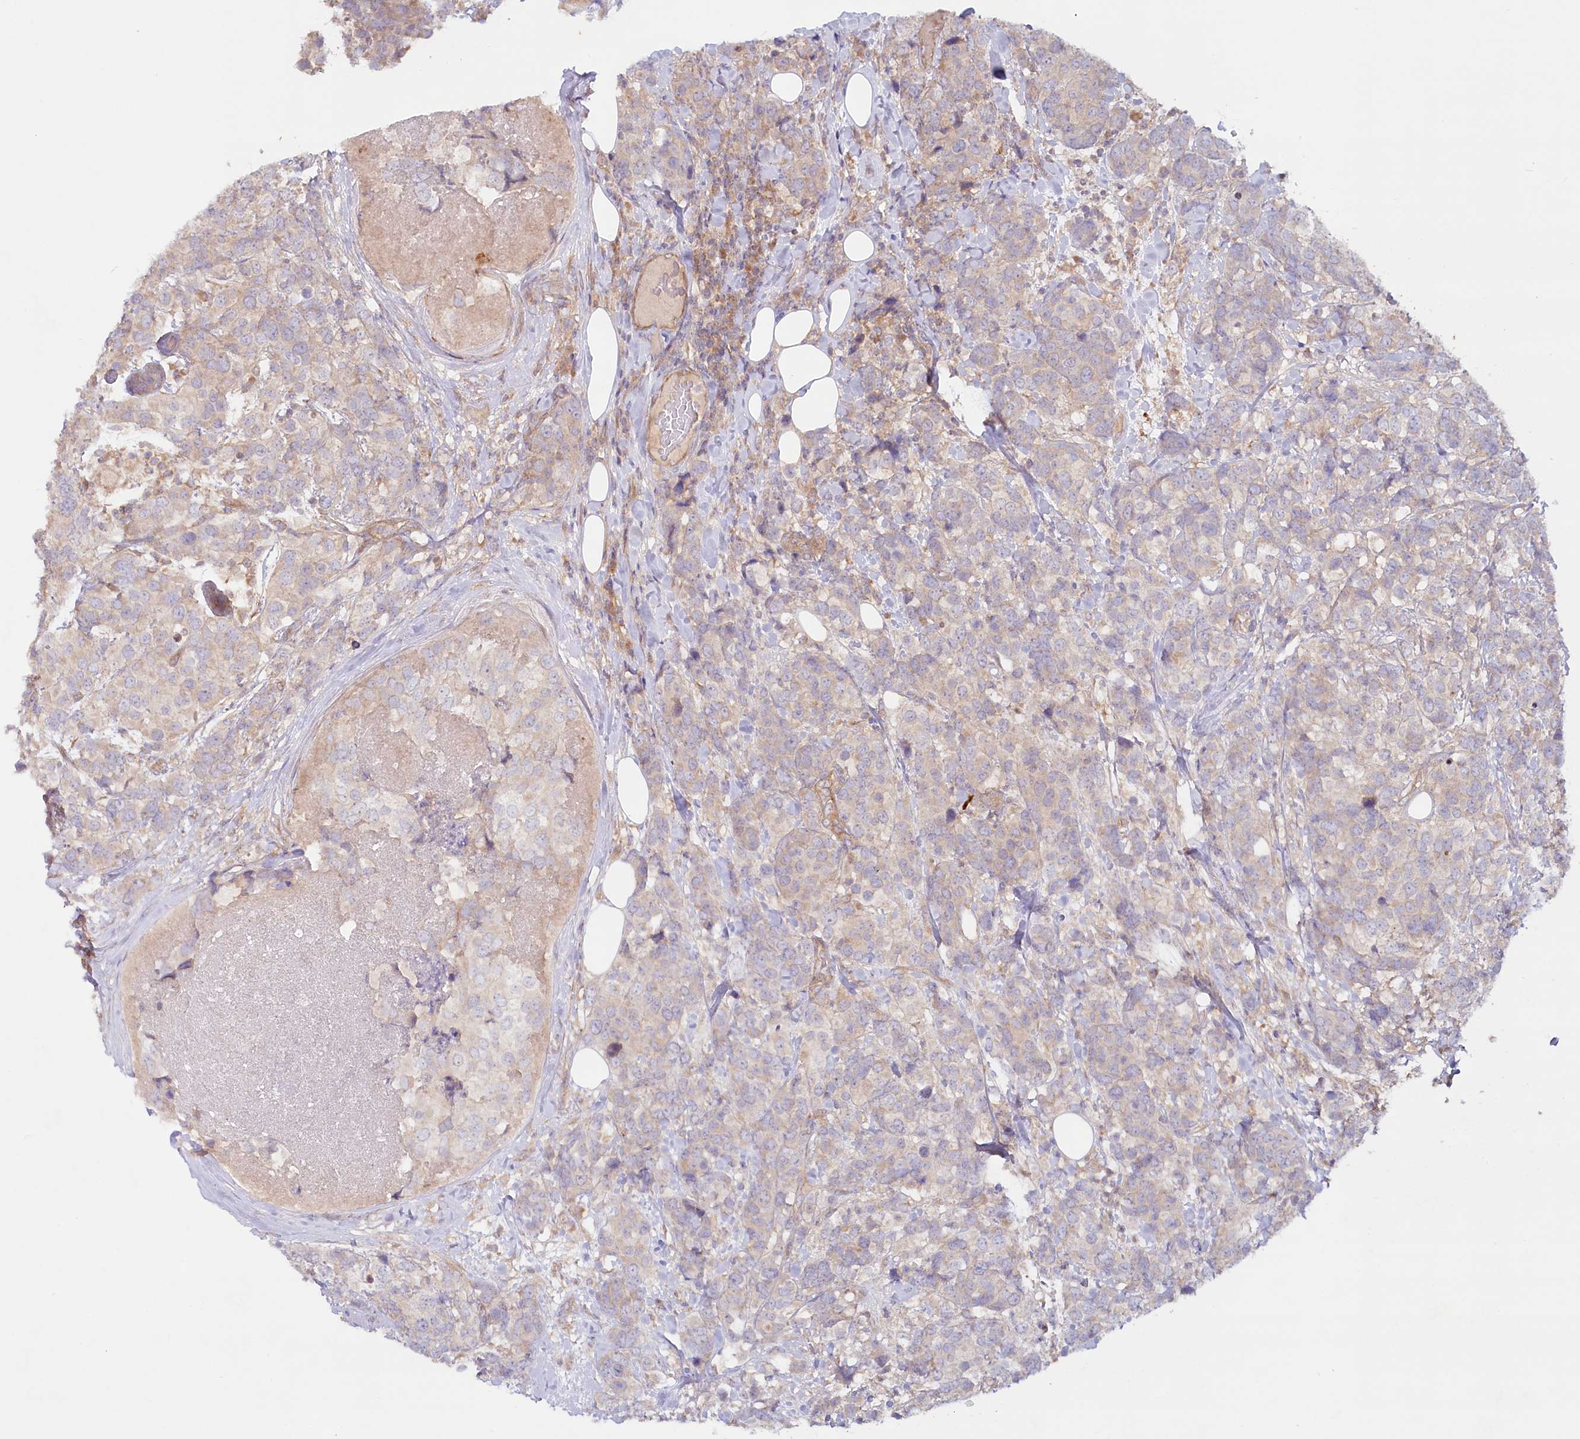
{"staining": {"intensity": "weak", "quantity": "25%-75%", "location": "cytoplasmic/membranous"}, "tissue": "breast cancer", "cell_type": "Tumor cells", "image_type": "cancer", "snomed": [{"axis": "morphology", "description": "Lobular carcinoma"}, {"axis": "topography", "description": "Breast"}], "caption": "Lobular carcinoma (breast) tissue shows weak cytoplasmic/membranous positivity in approximately 25%-75% of tumor cells, visualized by immunohistochemistry.", "gene": "TNIP1", "patient": {"sex": "female", "age": 59}}